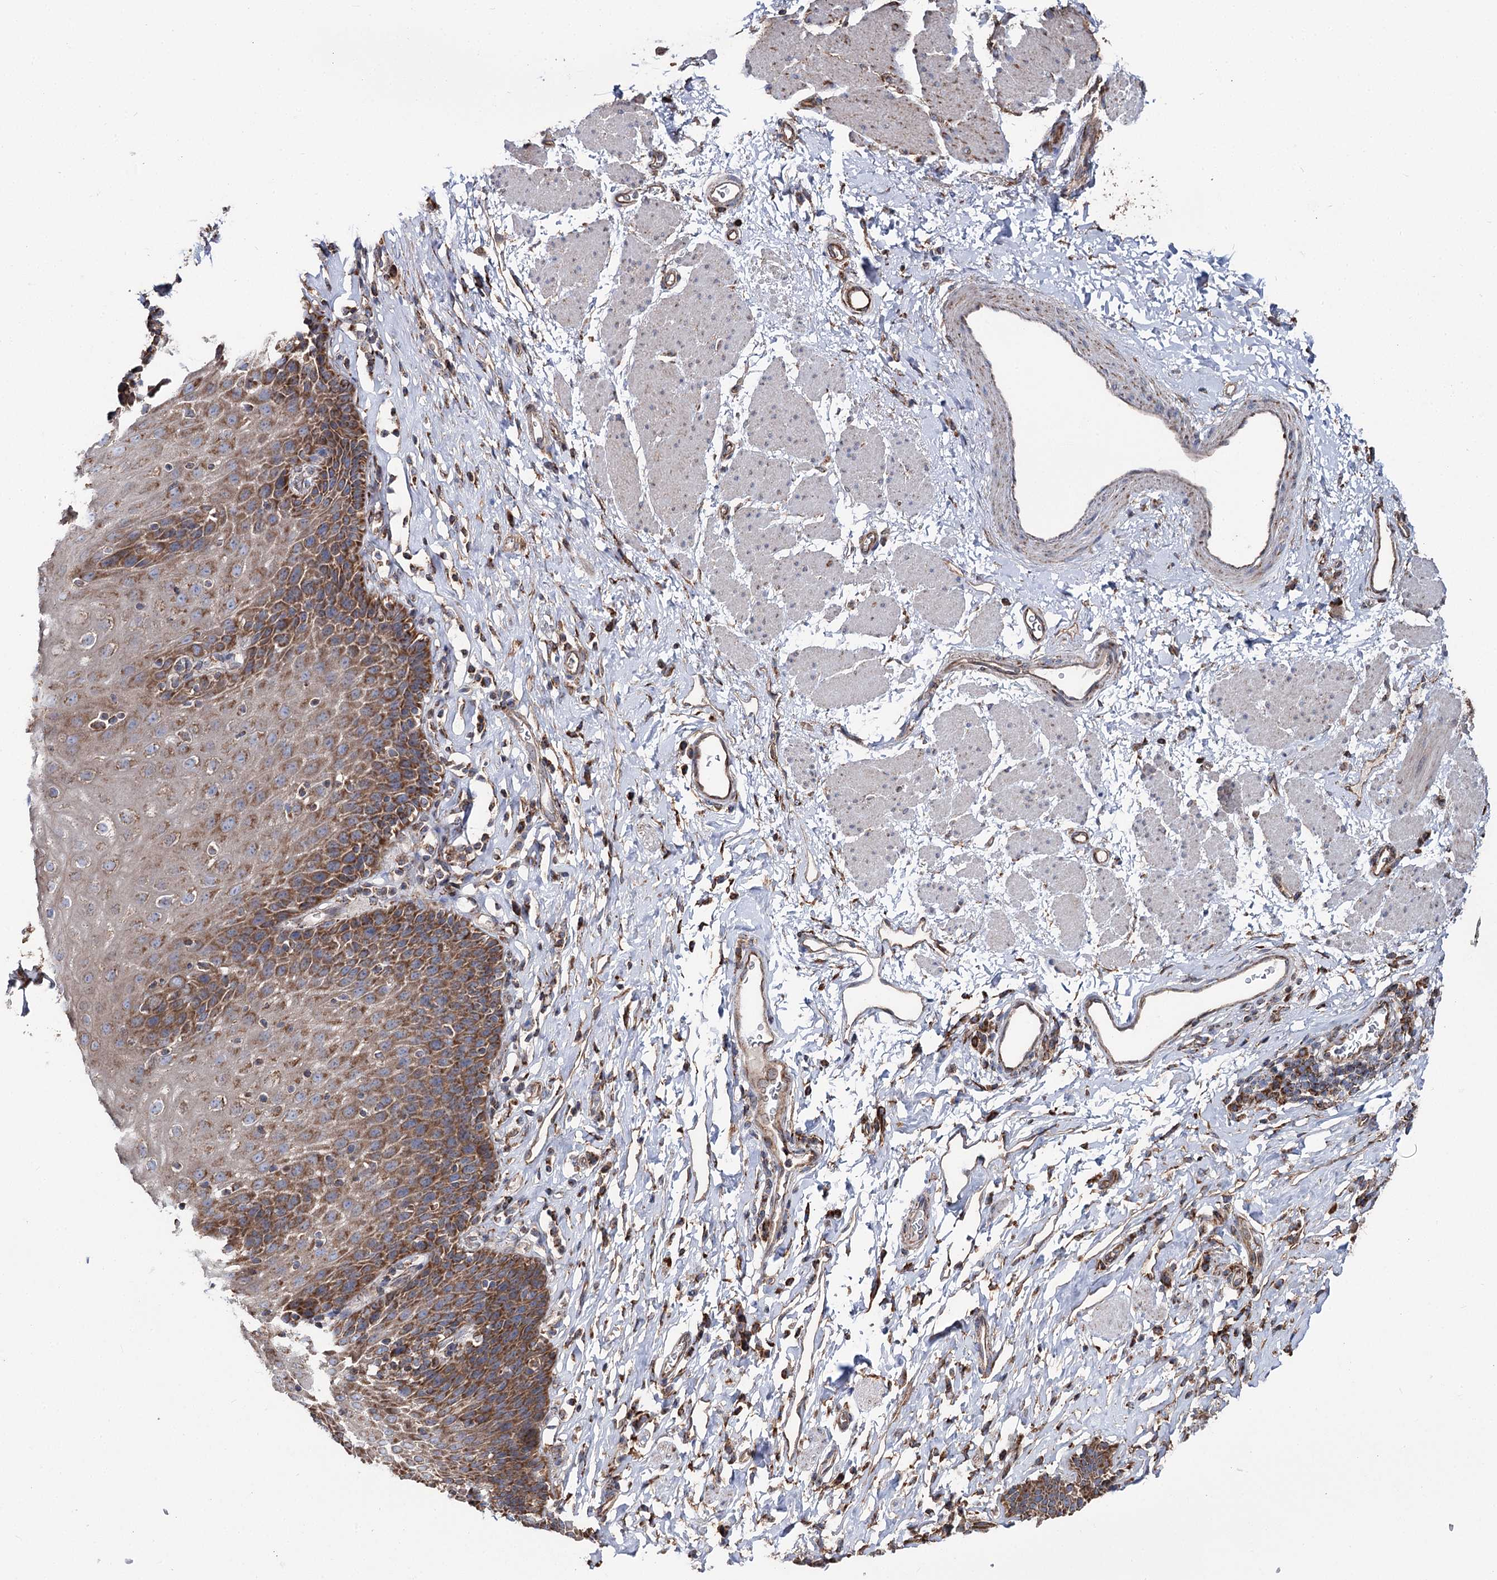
{"staining": {"intensity": "moderate", "quantity": ">75%", "location": "cytoplasmic/membranous"}, "tissue": "esophagus", "cell_type": "Squamous epithelial cells", "image_type": "normal", "snomed": [{"axis": "morphology", "description": "Normal tissue, NOS"}, {"axis": "topography", "description": "Esophagus"}], "caption": "IHC of normal human esophagus demonstrates medium levels of moderate cytoplasmic/membranous expression in about >75% of squamous epithelial cells.", "gene": "MSANTD2", "patient": {"sex": "female", "age": 61}}